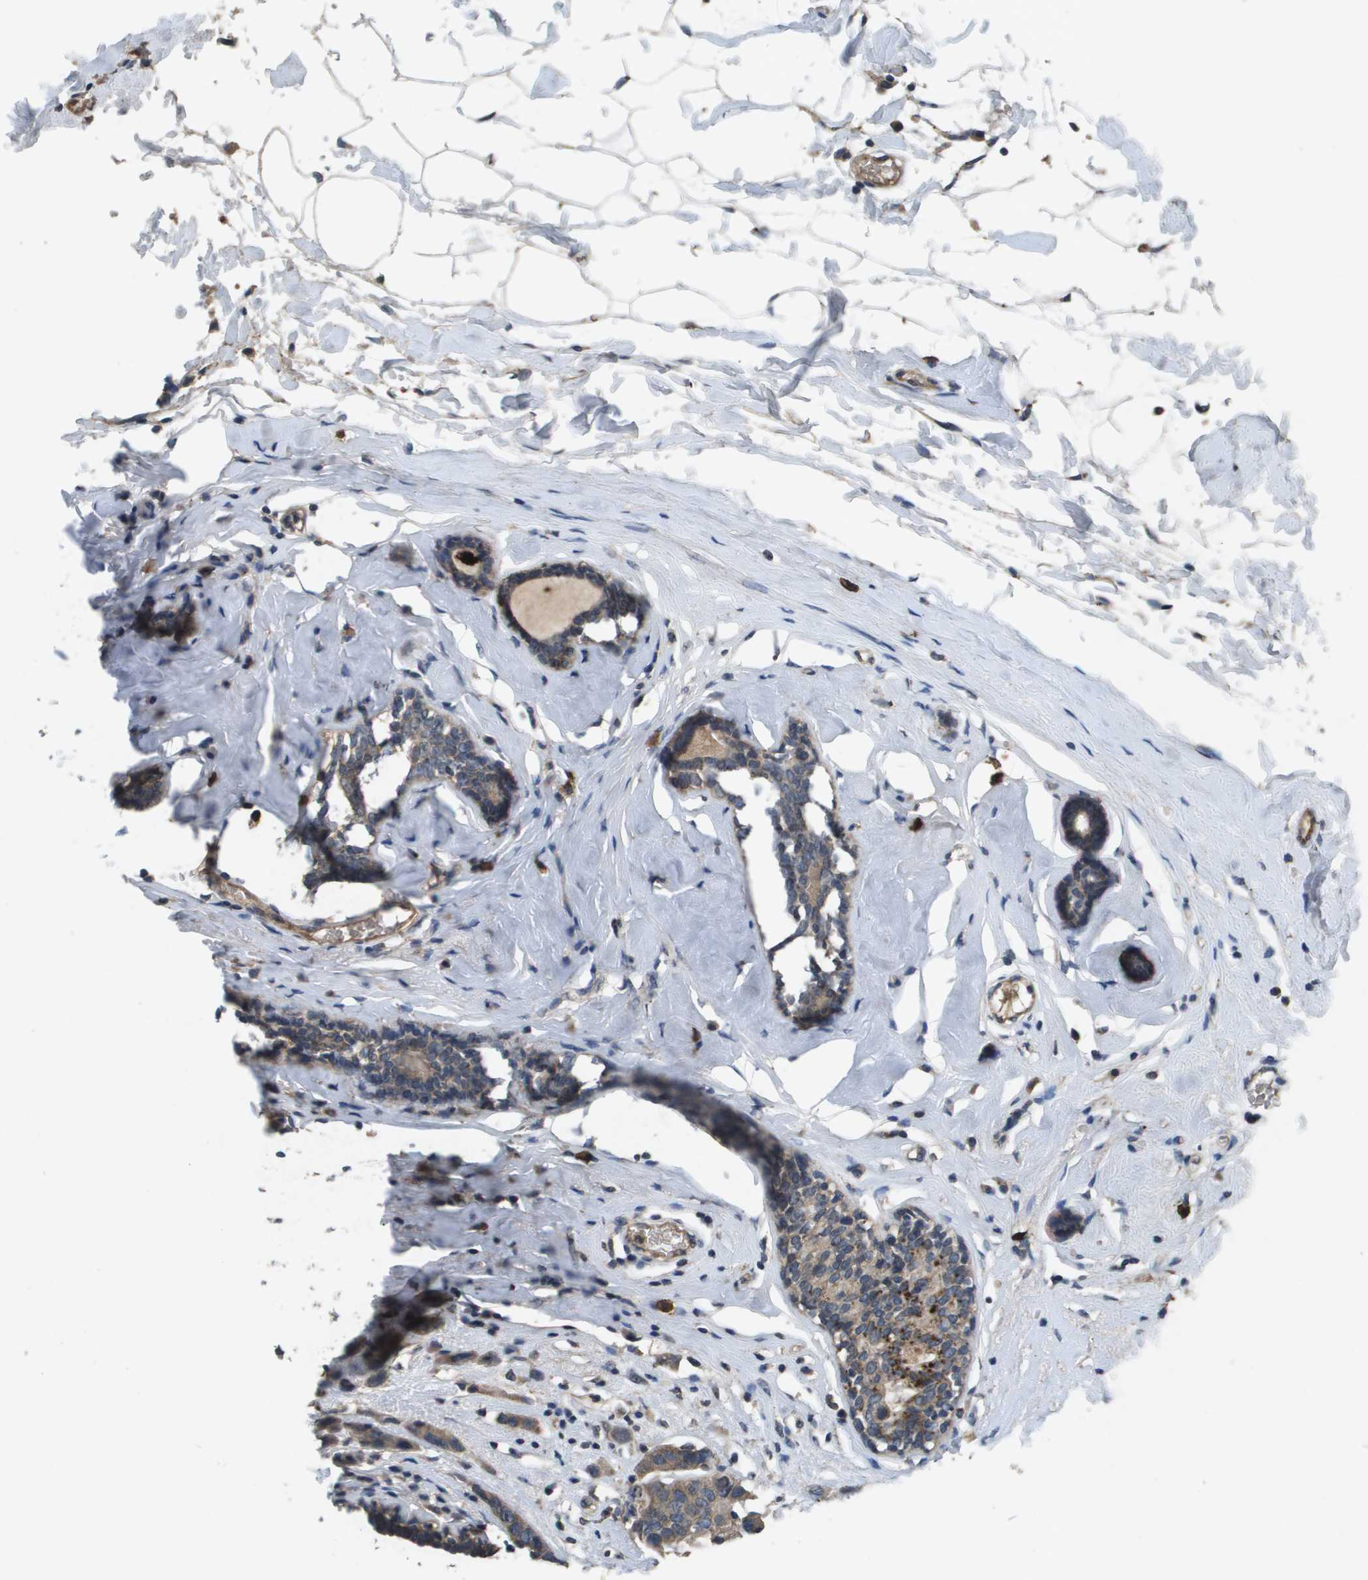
{"staining": {"intensity": "moderate", "quantity": ">75%", "location": "cytoplasmic/membranous"}, "tissue": "breast cancer", "cell_type": "Tumor cells", "image_type": "cancer", "snomed": [{"axis": "morphology", "description": "Normal tissue, NOS"}, {"axis": "morphology", "description": "Duct carcinoma"}, {"axis": "topography", "description": "Breast"}], "caption": "Breast intraductal carcinoma stained with a brown dye displays moderate cytoplasmic/membranous positive expression in approximately >75% of tumor cells.", "gene": "PROC", "patient": {"sex": "female", "age": 50}}